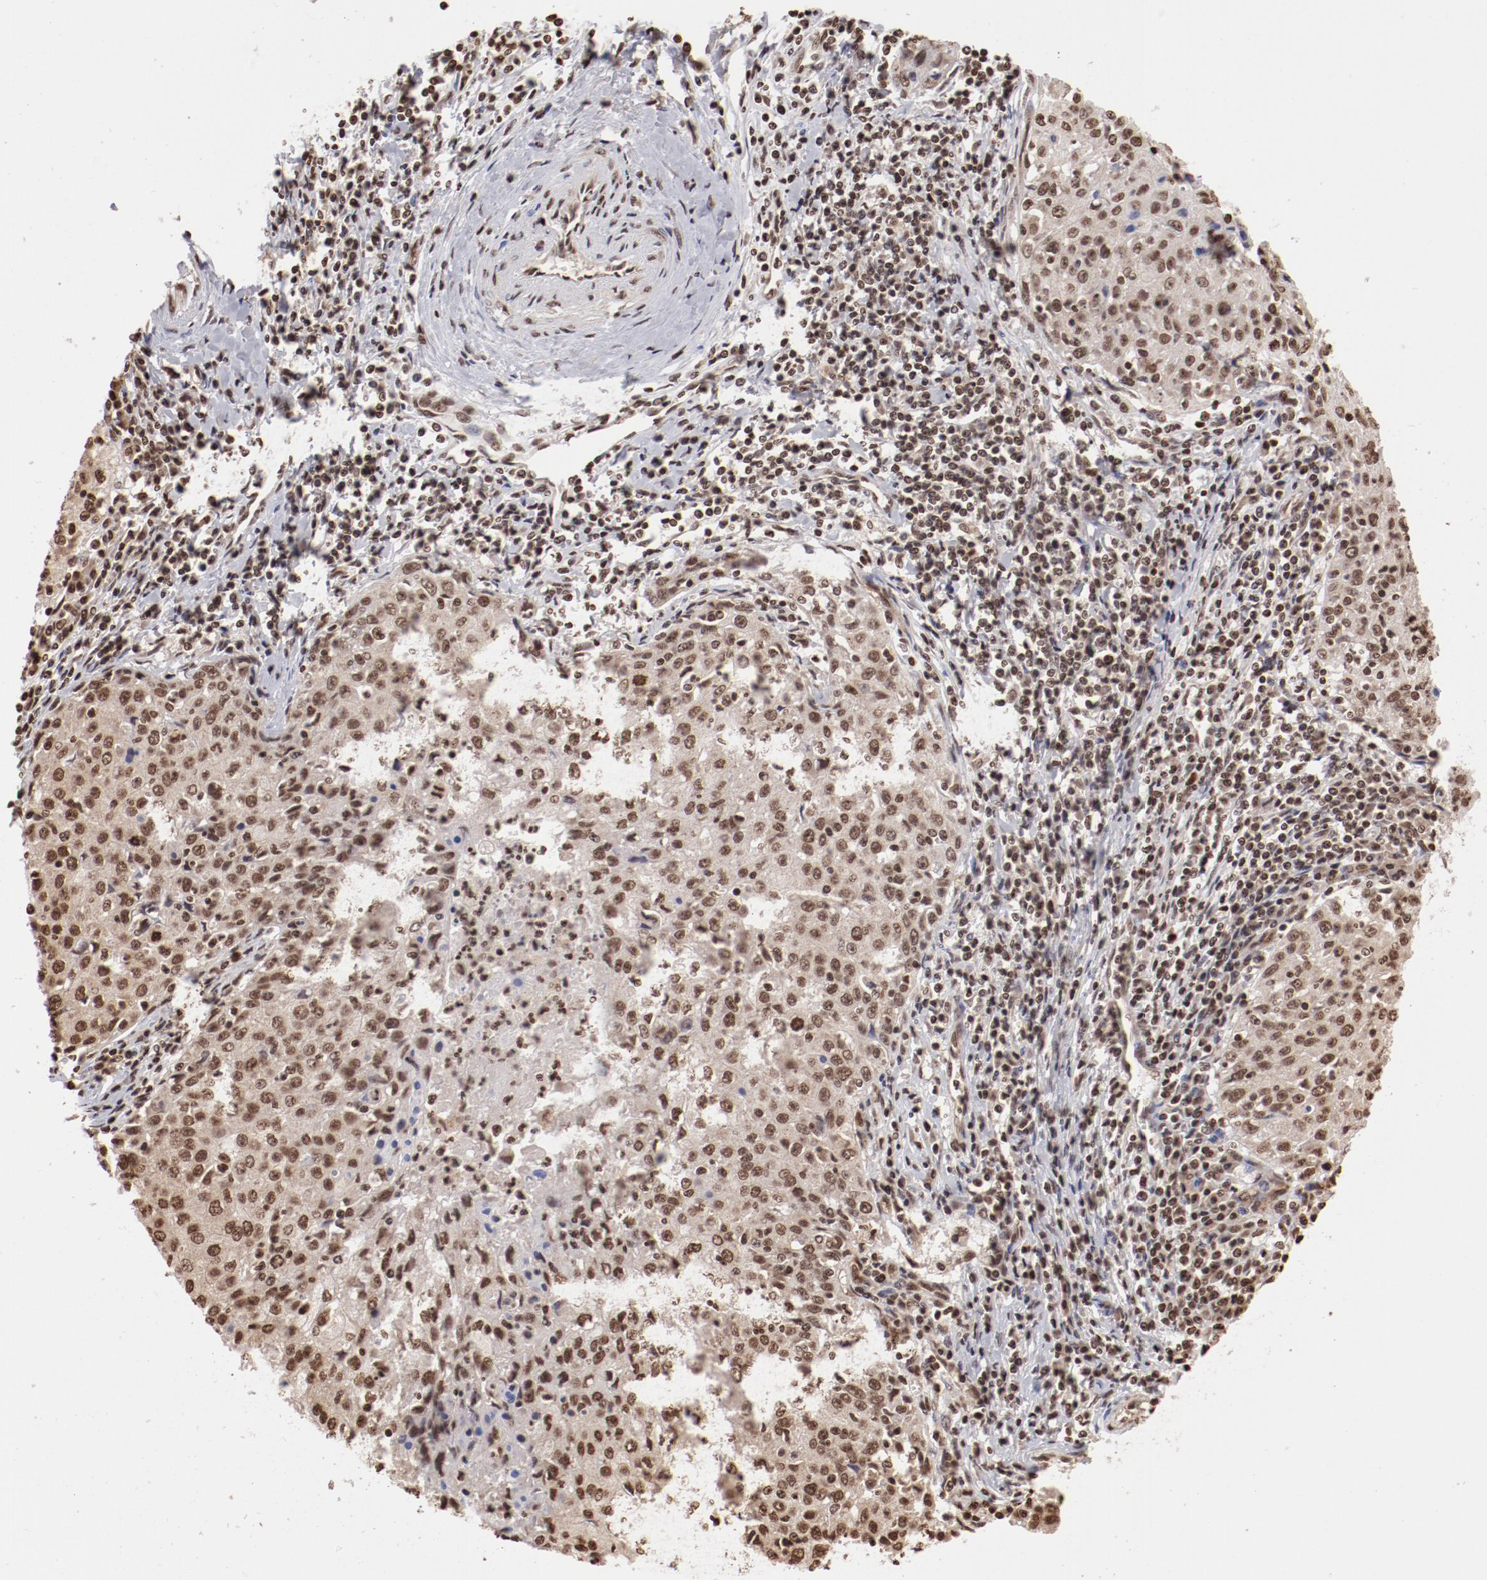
{"staining": {"intensity": "moderate", "quantity": ">75%", "location": "nuclear"}, "tissue": "cervical cancer", "cell_type": "Tumor cells", "image_type": "cancer", "snomed": [{"axis": "morphology", "description": "Squamous cell carcinoma, NOS"}, {"axis": "topography", "description": "Cervix"}], "caption": "Immunohistochemistry of human cervical squamous cell carcinoma exhibits medium levels of moderate nuclear staining in about >75% of tumor cells. The staining was performed using DAB to visualize the protein expression in brown, while the nuclei were stained in blue with hematoxylin (Magnification: 20x).", "gene": "ABL2", "patient": {"sex": "female", "age": 27}}